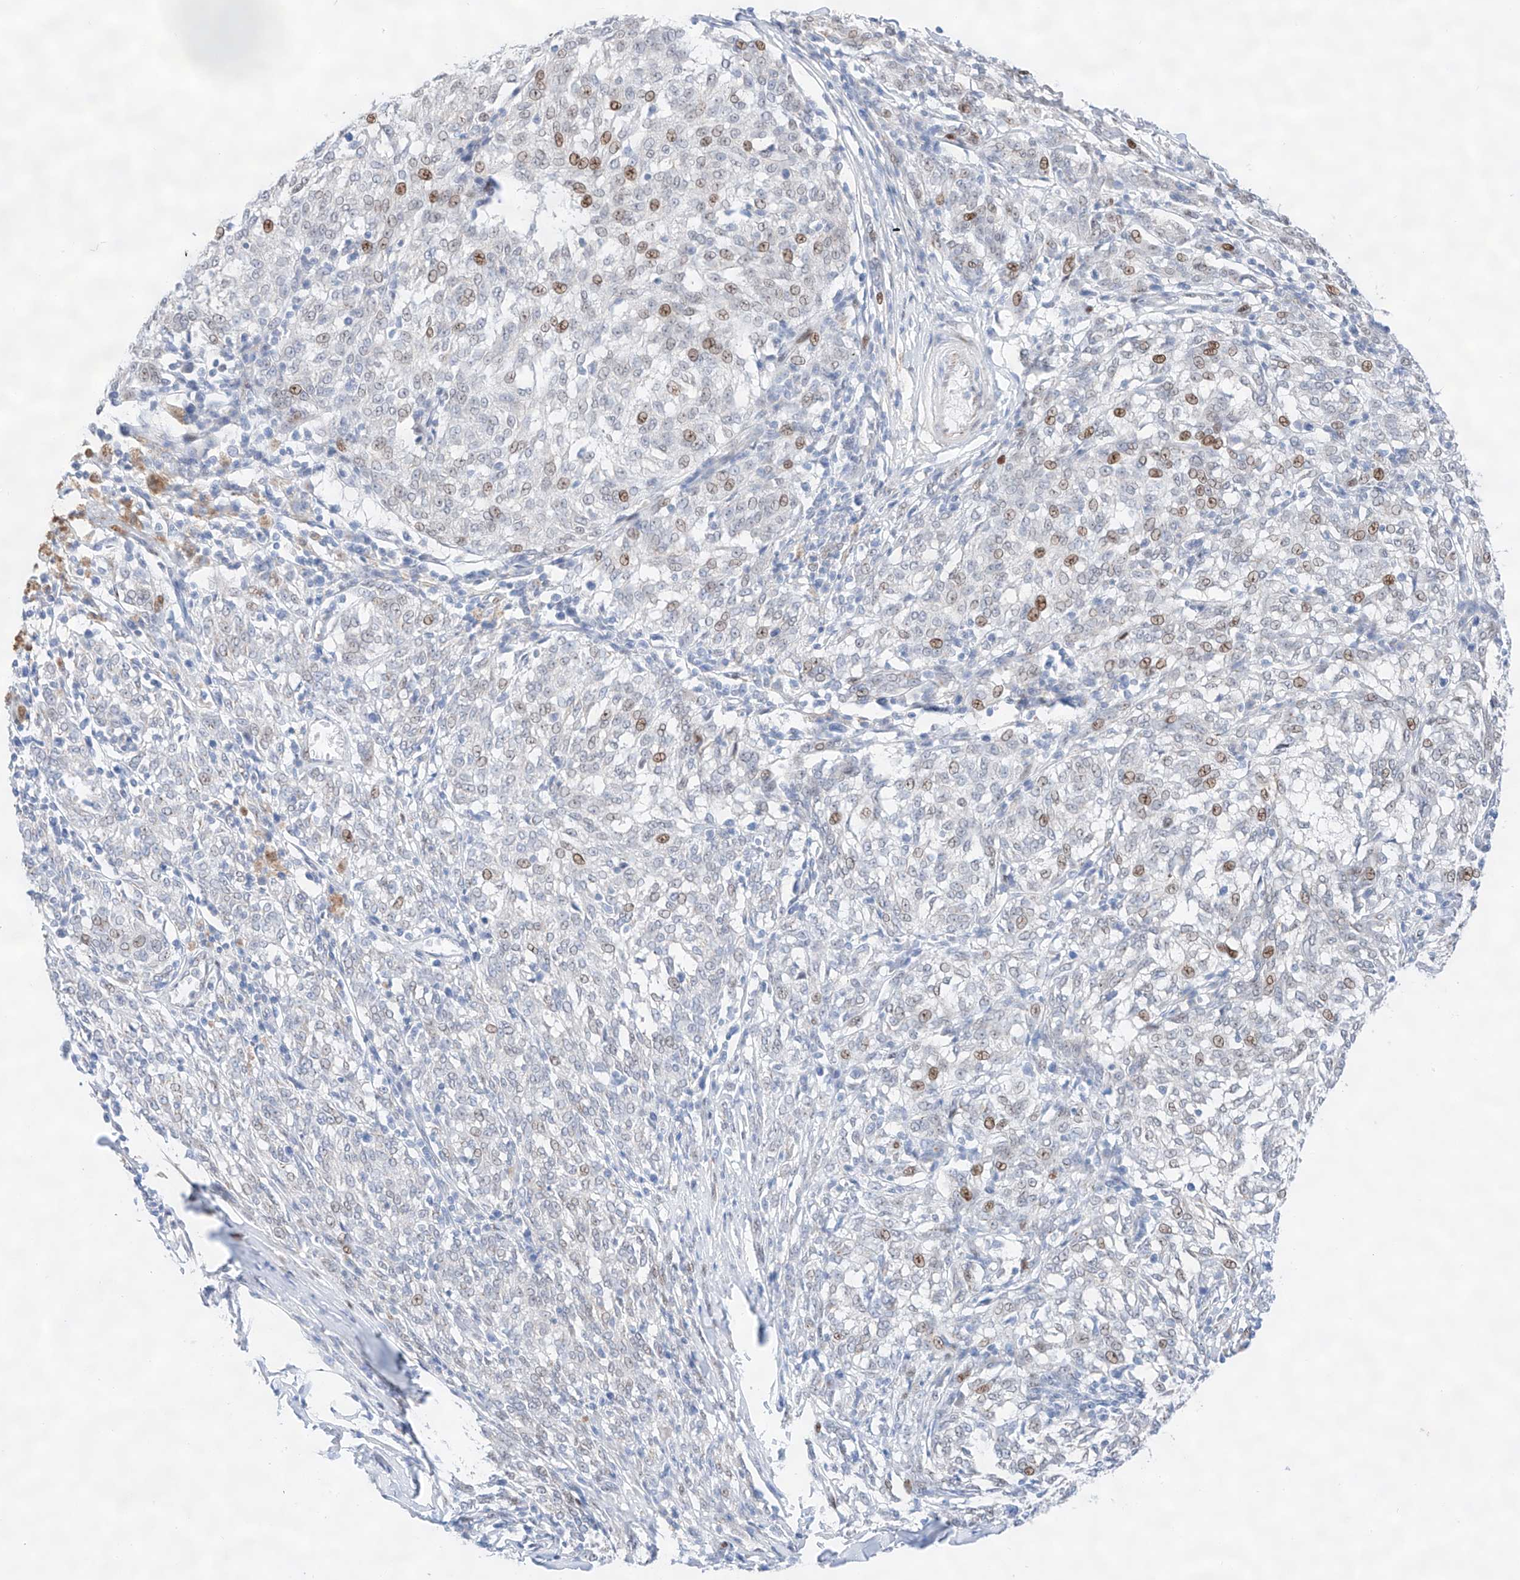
{"staining": {"intensity": "moderate", "quantity": "<25%", "location": "nuclear"}, "tissue": "melanoma", "cell_type": "Tumor cells", "image_type": "cancer", "snomed": [{"axis": "morphology", "description": "Malignant melanoma, NOS"}, {"axis": "topography", "description": "Skin"}], "caption": "Tumor cells demonstrate low levels of moderate nuclear positivity in approximately <25% of cells in human melanoma.", "gene": "NT5C3B", "patient": {"sex": "female", "age": 72}}